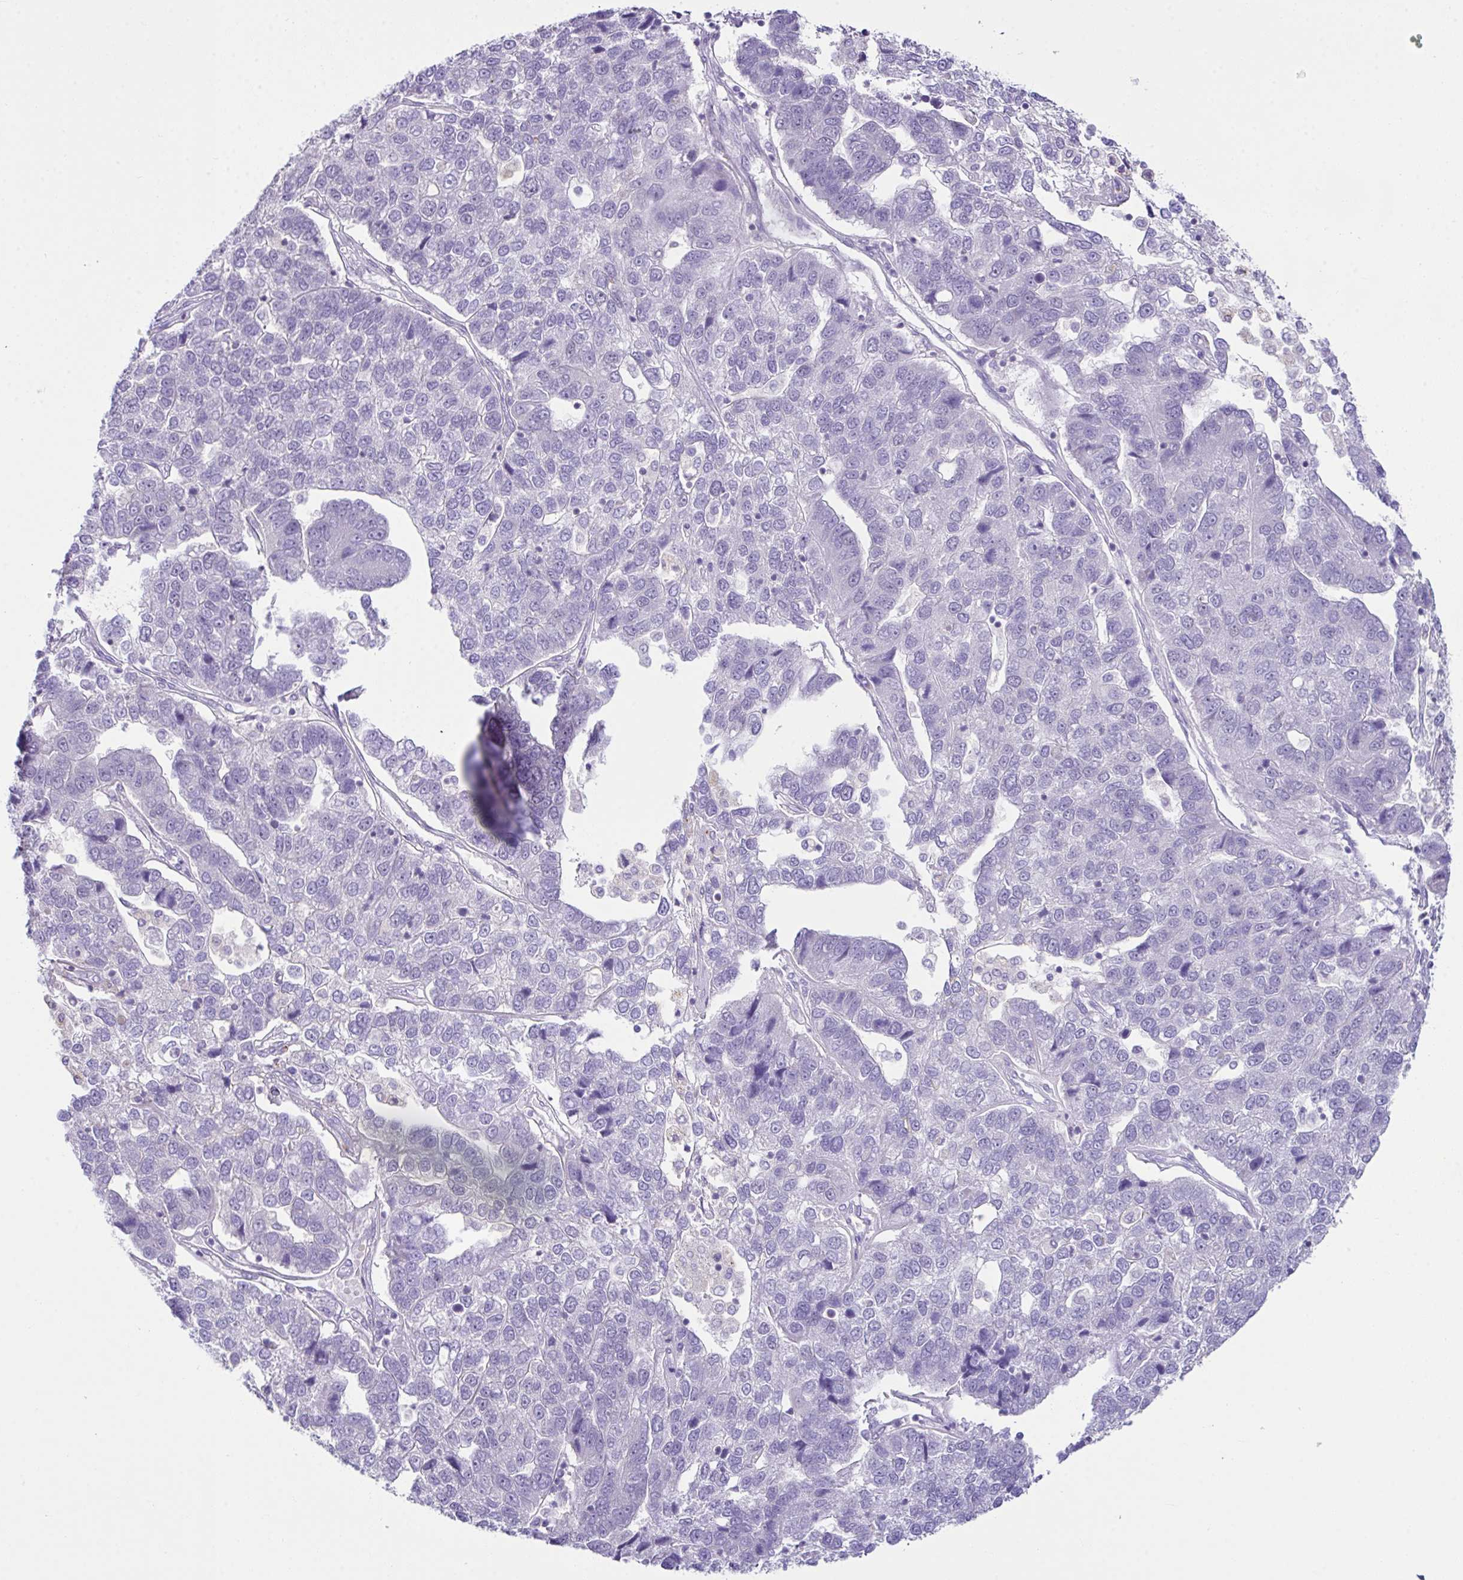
{"staining": {"intensity": "negative", "quantity": "none", "location": "none"}, "tissue": "pancreatic cancer", "cell_type": "Tumor cells", "image_type": "cancer", "snomed": [{"axis": "morphology", "description": "Adenocarcinoma, NOS"}, {"axis": "topography", "description": "Pancreas"}], "caption": "Pancreatic cancer (adenocarcinoma) stained for a protein using immunohistochemistry (IHC) displays no staining tumor cells.", "gene": "D2HGDH", "patient": {"sex": "female", "age": 61}}